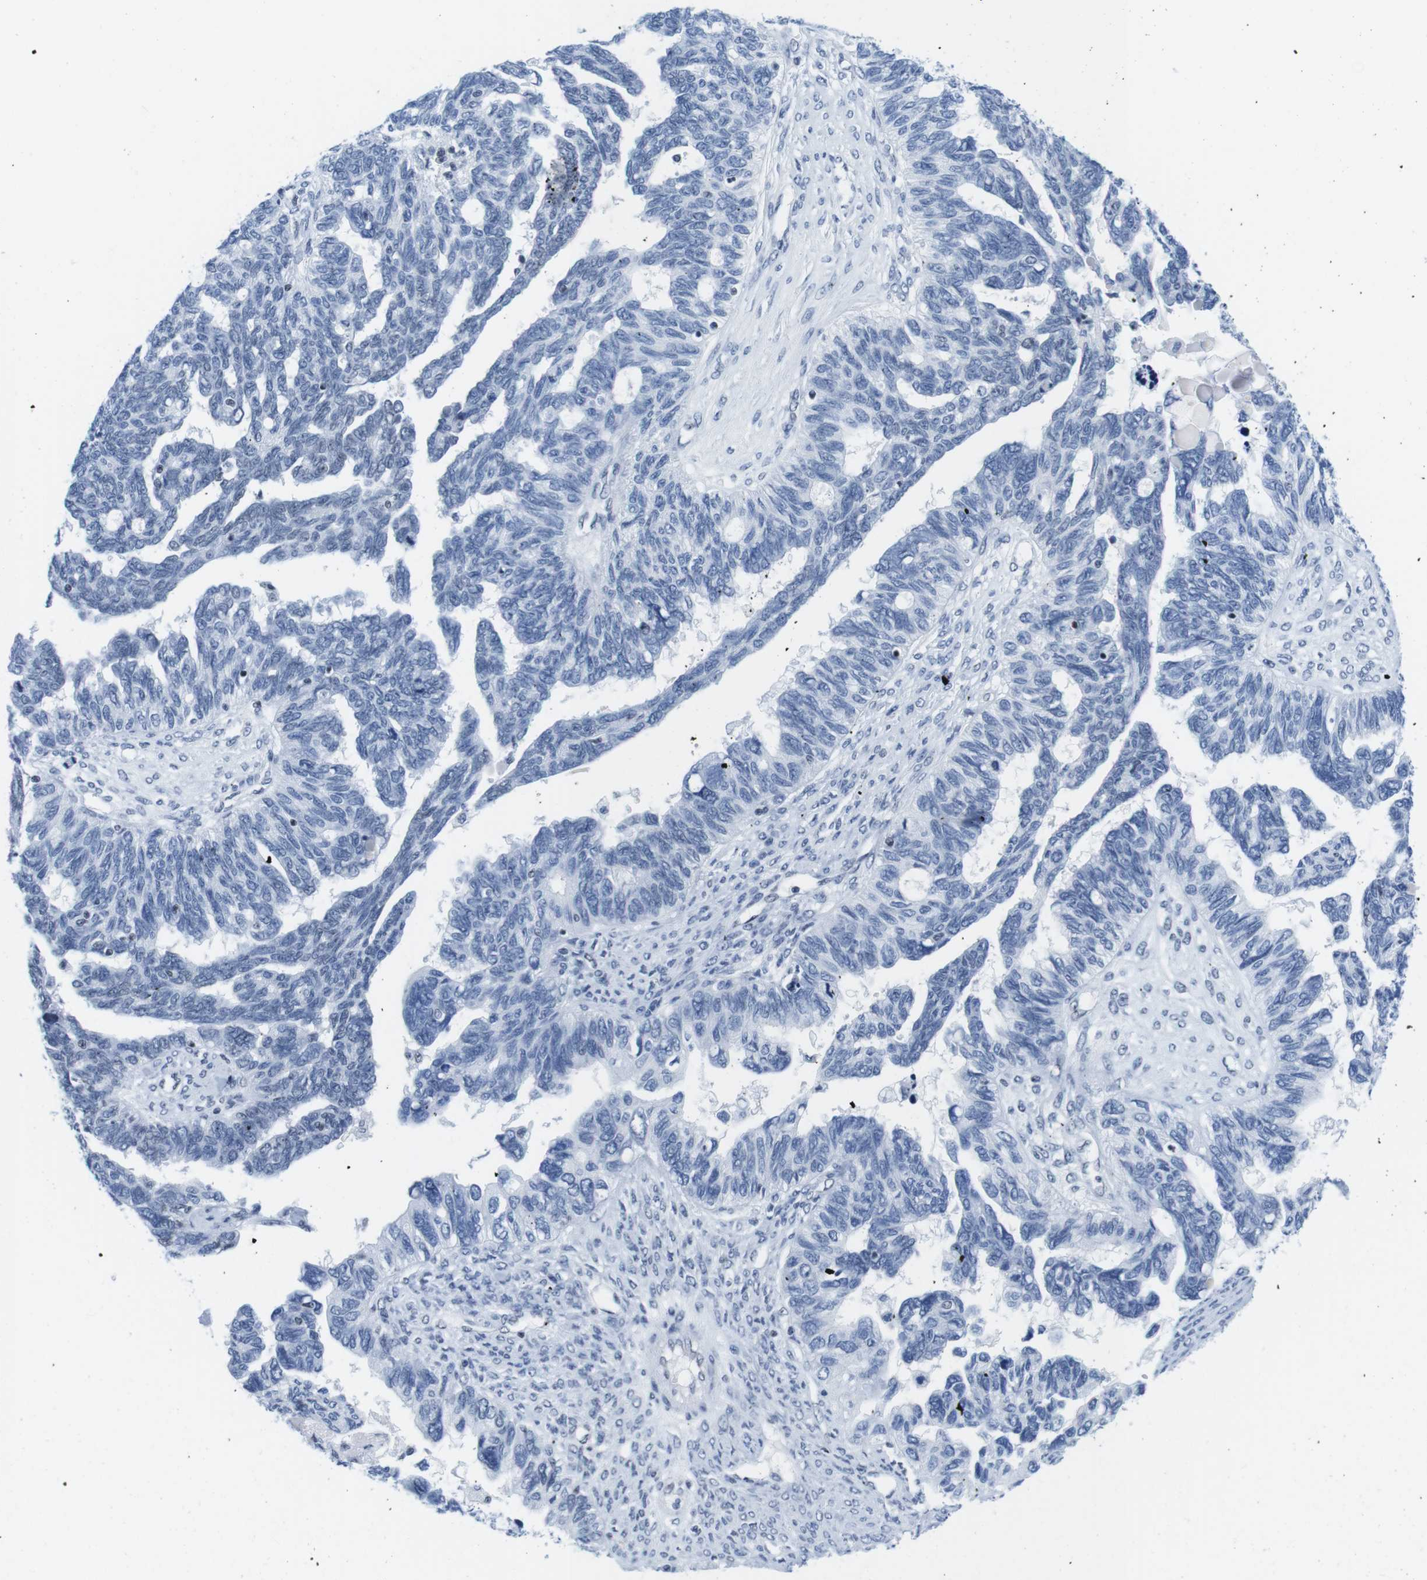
{"staining": {"intensity": "negative", "quantity": "none", "location": "none"}, "tissue": "ovarian cancer", "cell_type": "Tumor cells", "image_type": "cancer", "snomed": [{"axis": "morphology", "description": "Cystadenocarcinoma, serous, NOS"}, {"axis": "topography", "description": "Ovary"}], "caption": "An image of ovarian cancer (serous cystadenocarcinoma) stained for a protein exhibits no brown staining in tumor cells. (DAB IHC visualized using brightfield microscopy, high magnification).", "gene": "IFI16", "patient": {"sex": "female", "age": 79}}